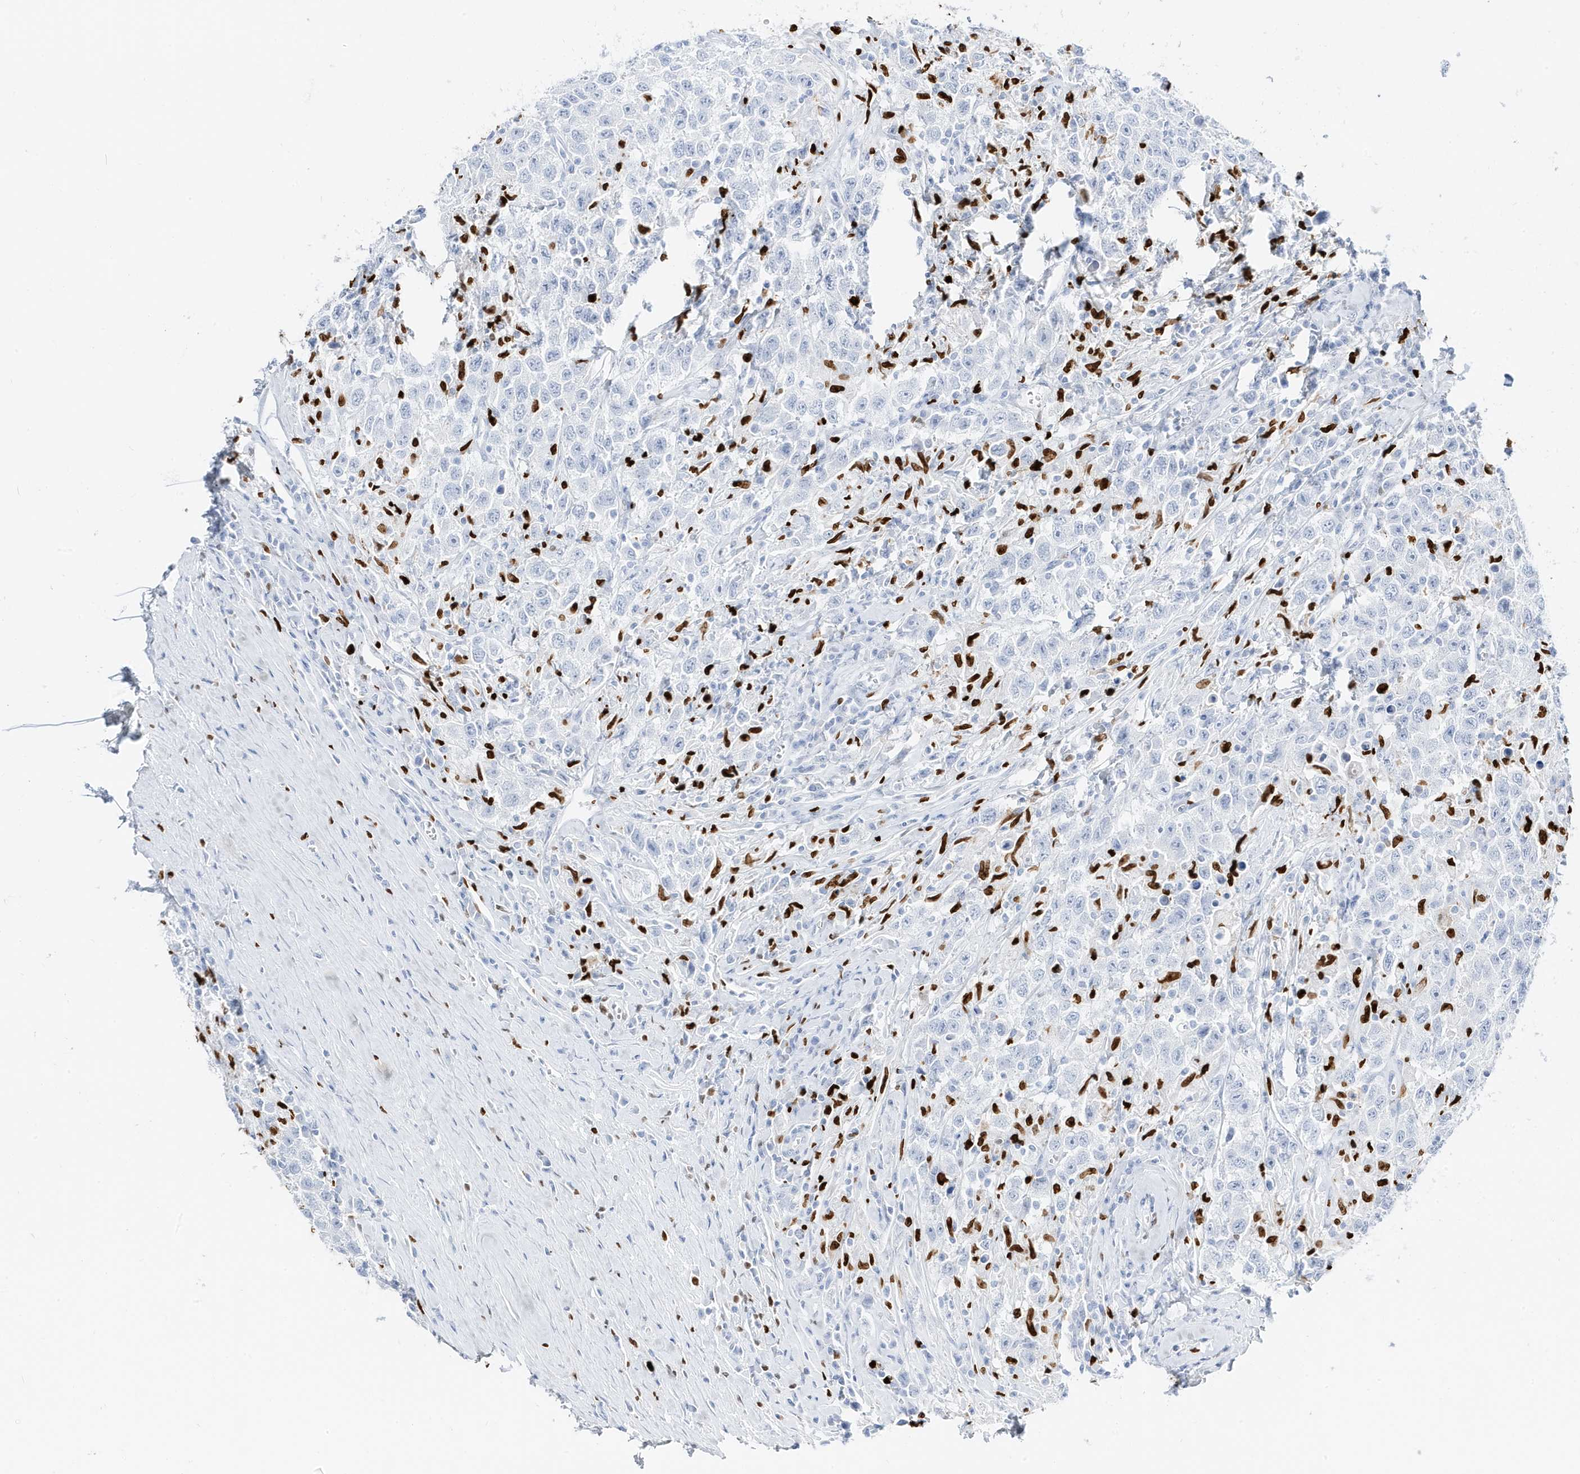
{"staining": {"intensity": "negative", "quantity": "none", "location": "none"}, "tissue": "testis cancer", "cell_type": "Tumor cells", "image_type": "cancer", "snomed": [{"axis": "morphology", "description": "Seminoma, NOS"}, {"axis": "topography", "description": "Testis"}], "caption": "IHC of testis cancer displays no staining in tumor cells.", "gene": "MNDA", "patient": {"sex": "male", "age": 41}}